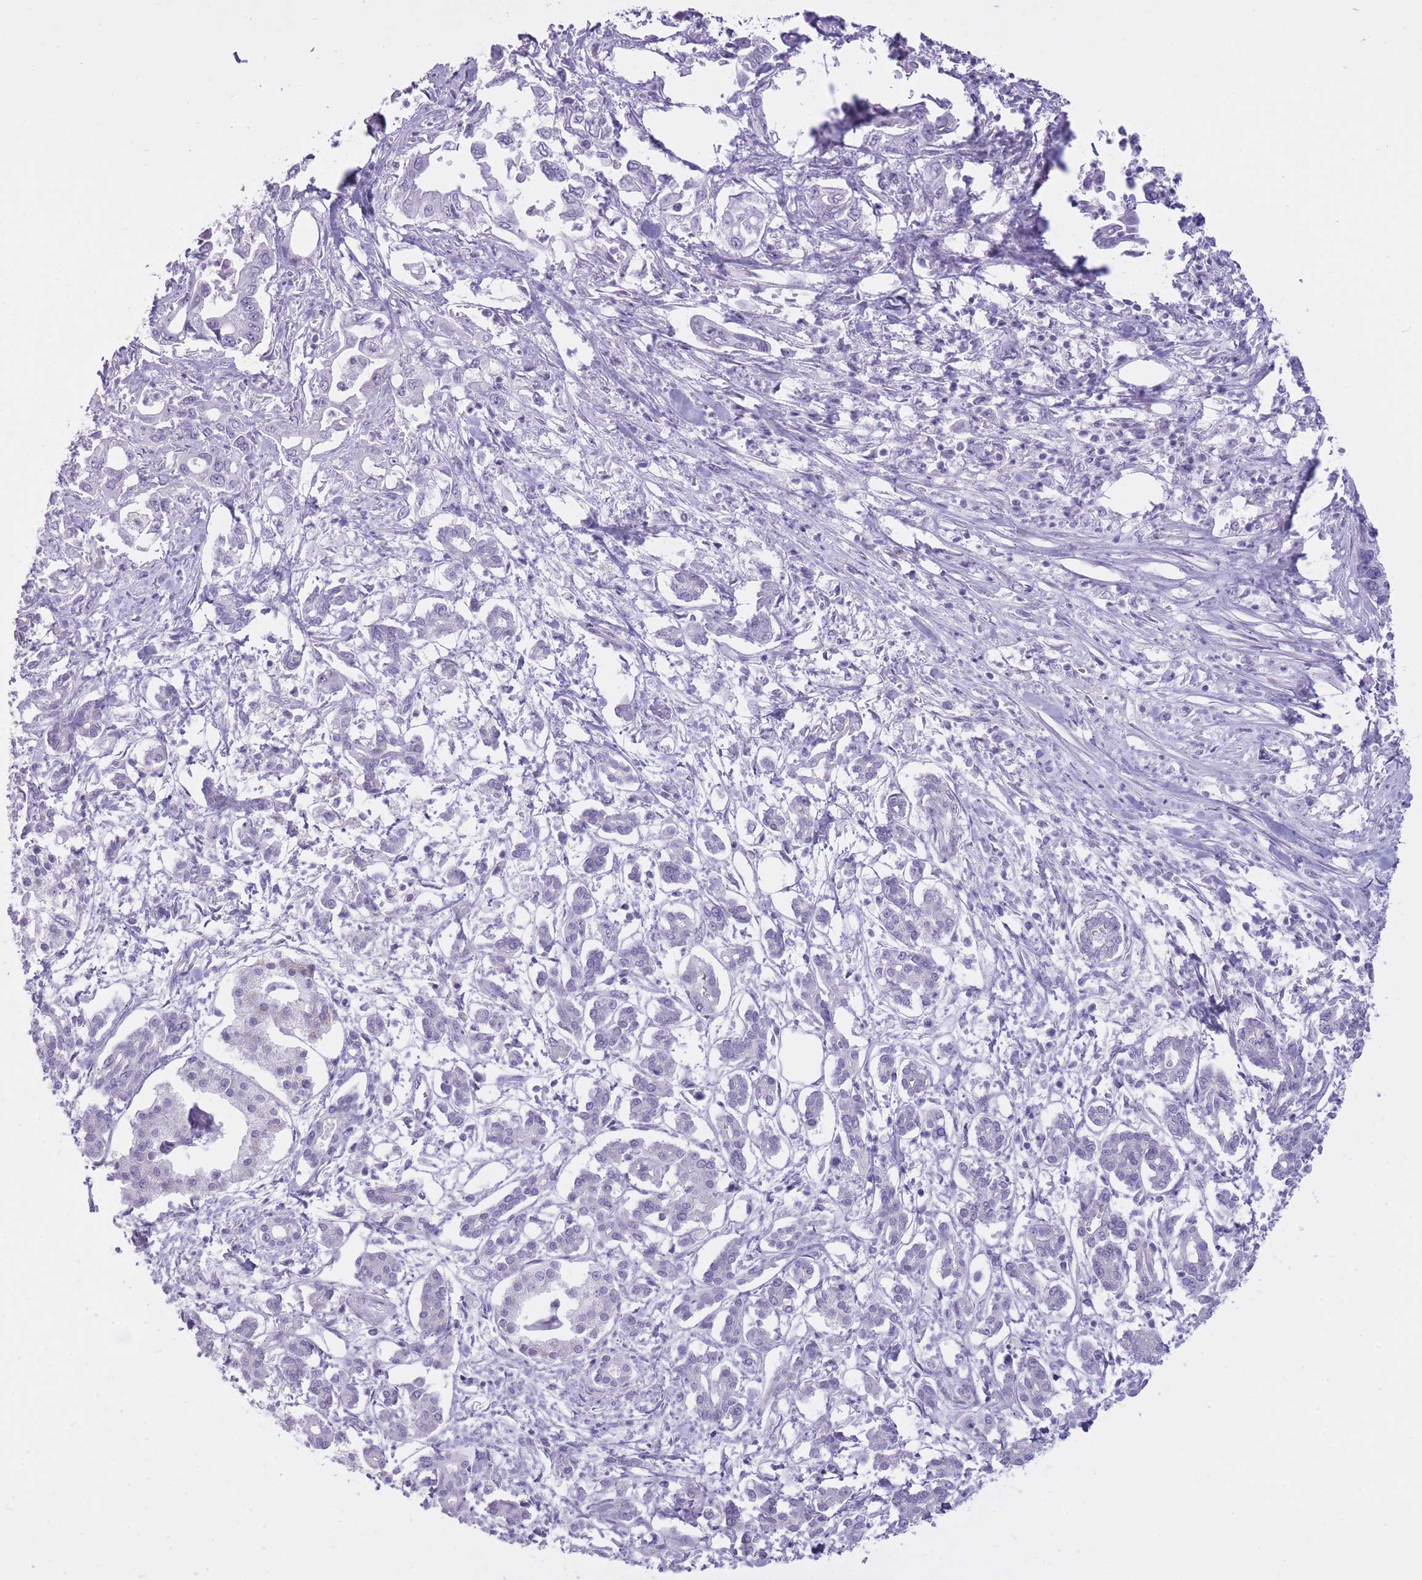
{"staining": {"intensity": "negative", "quantity": "none", "location": "none"}, "tissue": "pancreatic cancer", "cell_type": "Tumor cells", "image_type": "cancer", "snomed": [{"axis": "morphology", "description": "Adenocarcinoma, NOS"}, {"axis": "topography", "description": "Pancreas"}], "caption": "Protein analysis of adenocarcinoma (pancreatic) displays no significant staining in tumor cells. (DAB (3,3'-diaminobenzidine) immunohistochemistry (IHC), high magnification).", "gene": "GOLGA6D", "patient": {"sex": "male", "age": 61}}